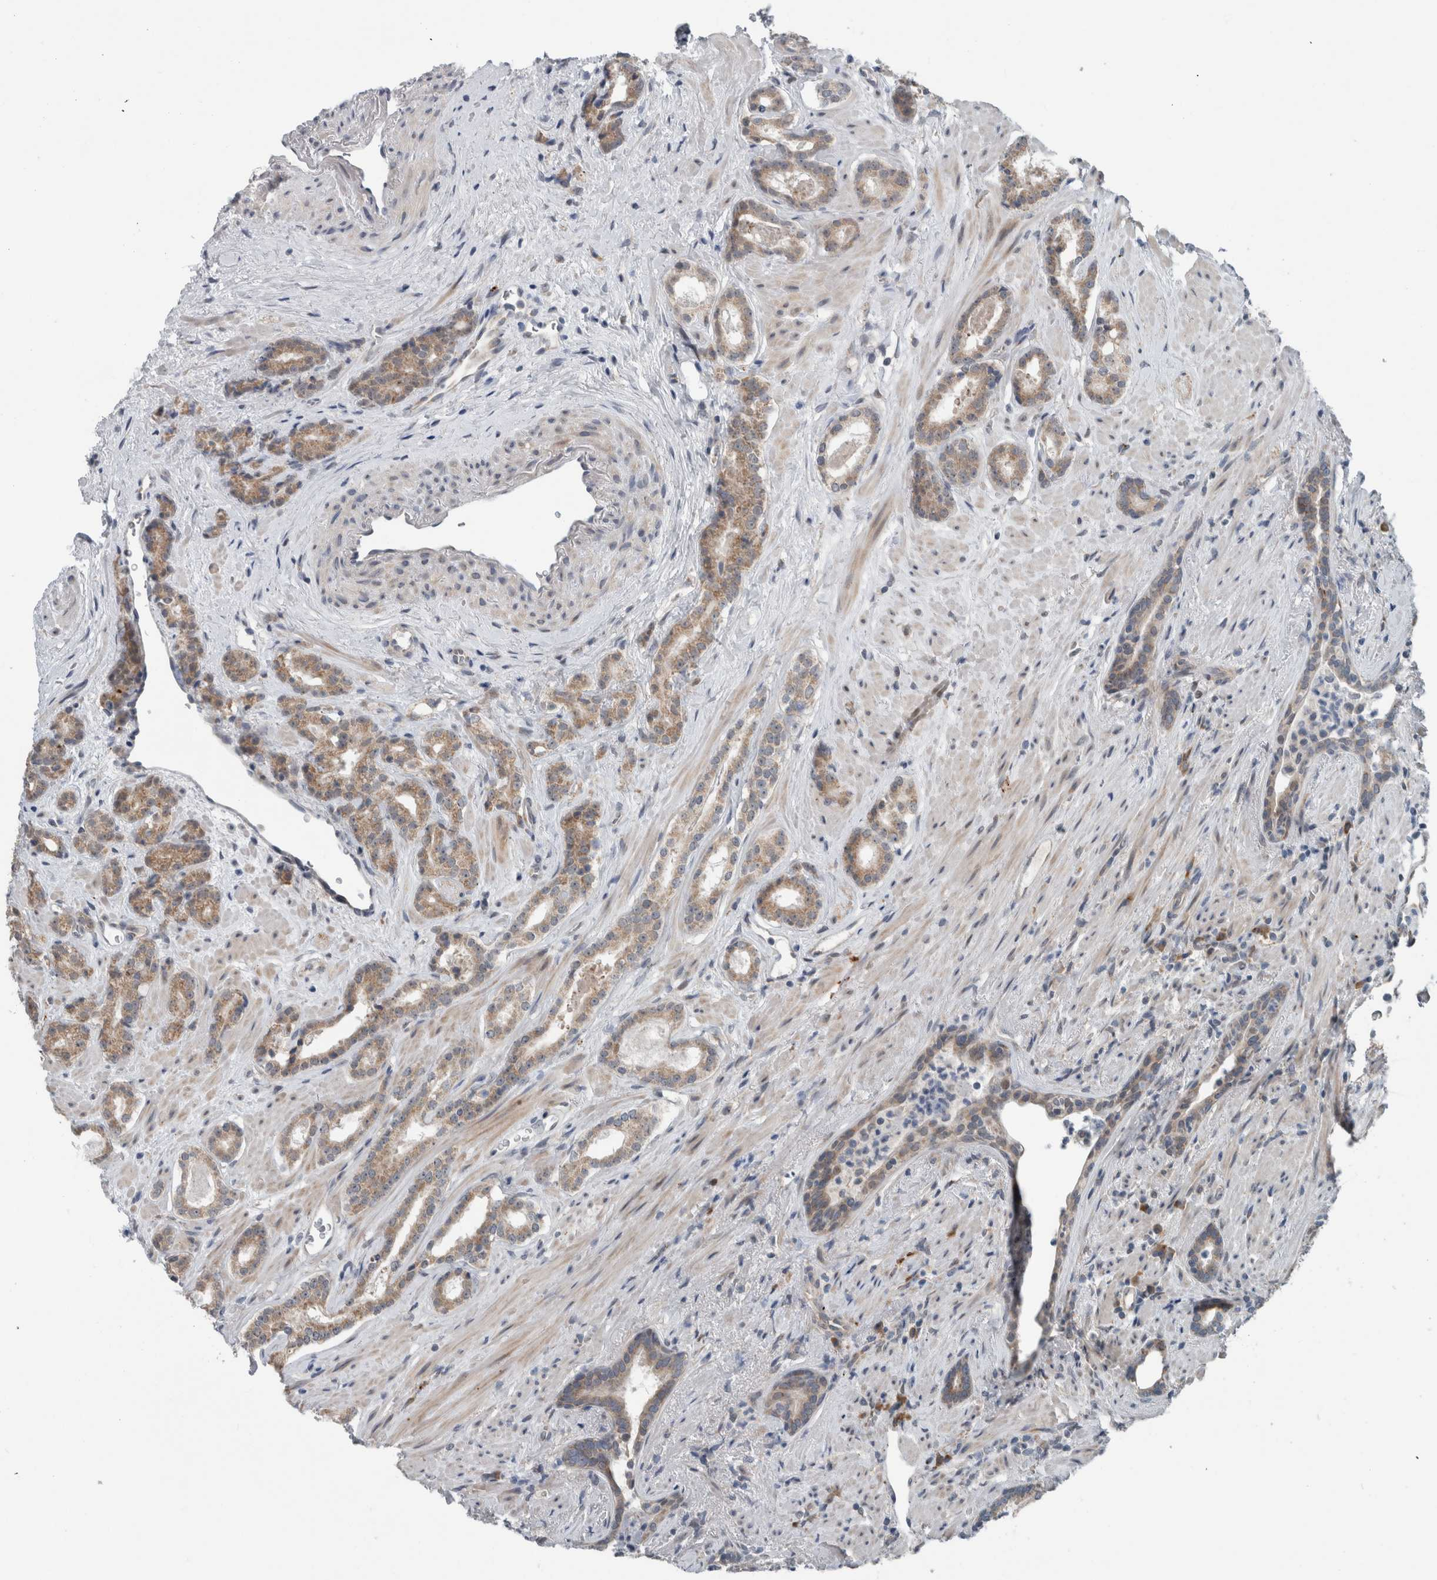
{"staining": {"intensity": "weak", "quantity": "25%-75%", "location": "cytoplasmic/membranous"}, "tissue": "prostate cancer", "cell_type": "Tumor cells", "image_type": "cancer", "snomed": [{"axis": "morphology", "description": "Adenocarcinoma, High grade"}, {"axis": "topography", "description": "Prostate"}], "caption": "Adenocarcinoma (high-grade) (prostate) stained with DAB IHC exhibits low levels of weak cytoplasmic/membranous positivity in approximately 25%-75% of tumor cells.", "gene": "GBA2", "patient": {"sex": "male", "age": 71}}